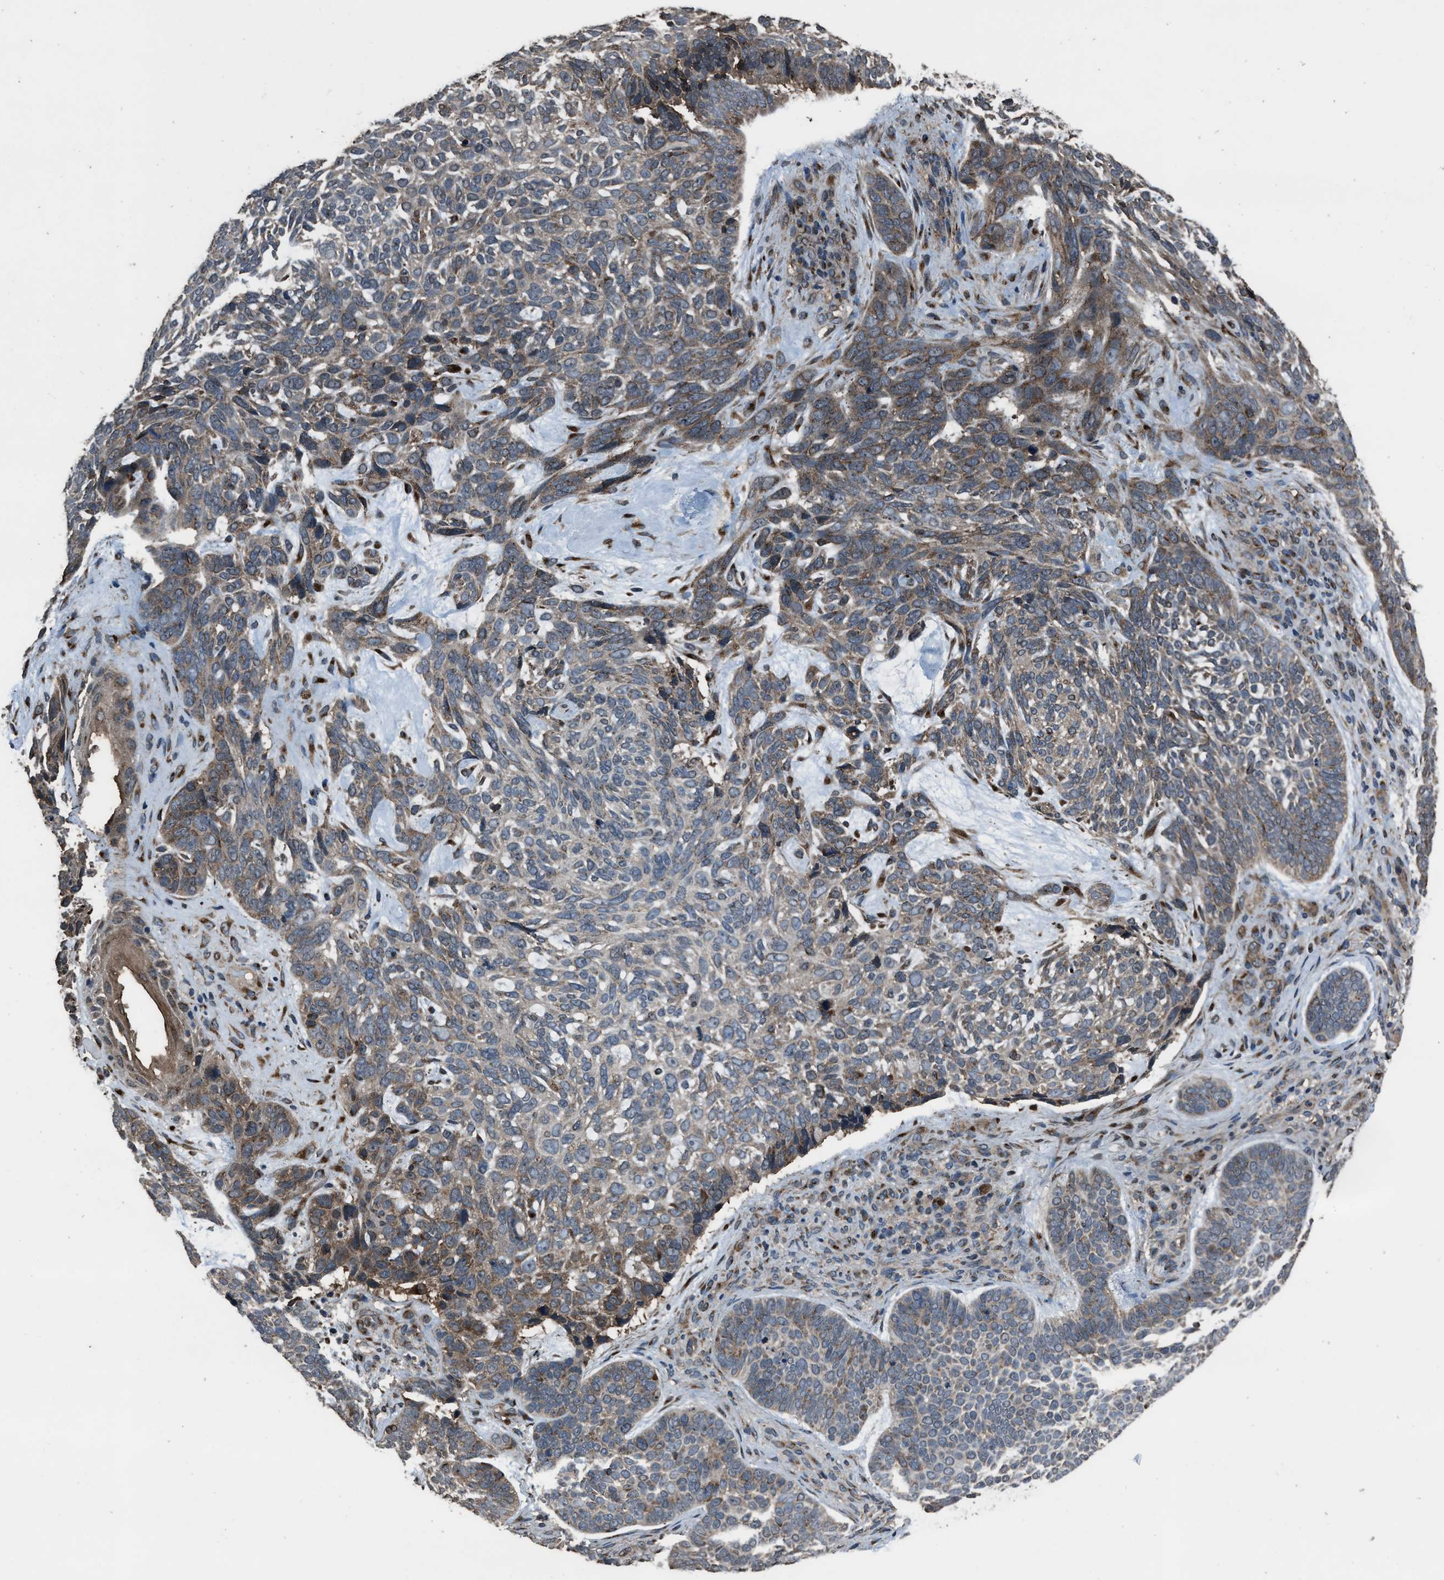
{"staining": {"intensity": "weak", "quantity": "<25%", "location": "cytoplasmic/membranous"}, "tissue": "skin cancer", "cell_type": "Tumor cells", "image_type": "cancer", "snomed": [{"axis": "morphology", "description": "Basal cell carcinoma"}, {"axis": "topography", "description": "Skin"}, {"axis": "topography", "description": "Skin of head"}], "caption": "This histopathology image is of skin cancer stained with immunohistochemistry (IHC) to label a protein in brown with the nuclei are counter-stained blue. There is no positivity in tumor cells.", "gene": "SLC38A10", "patient": {"sex": "female", "age": 85}}